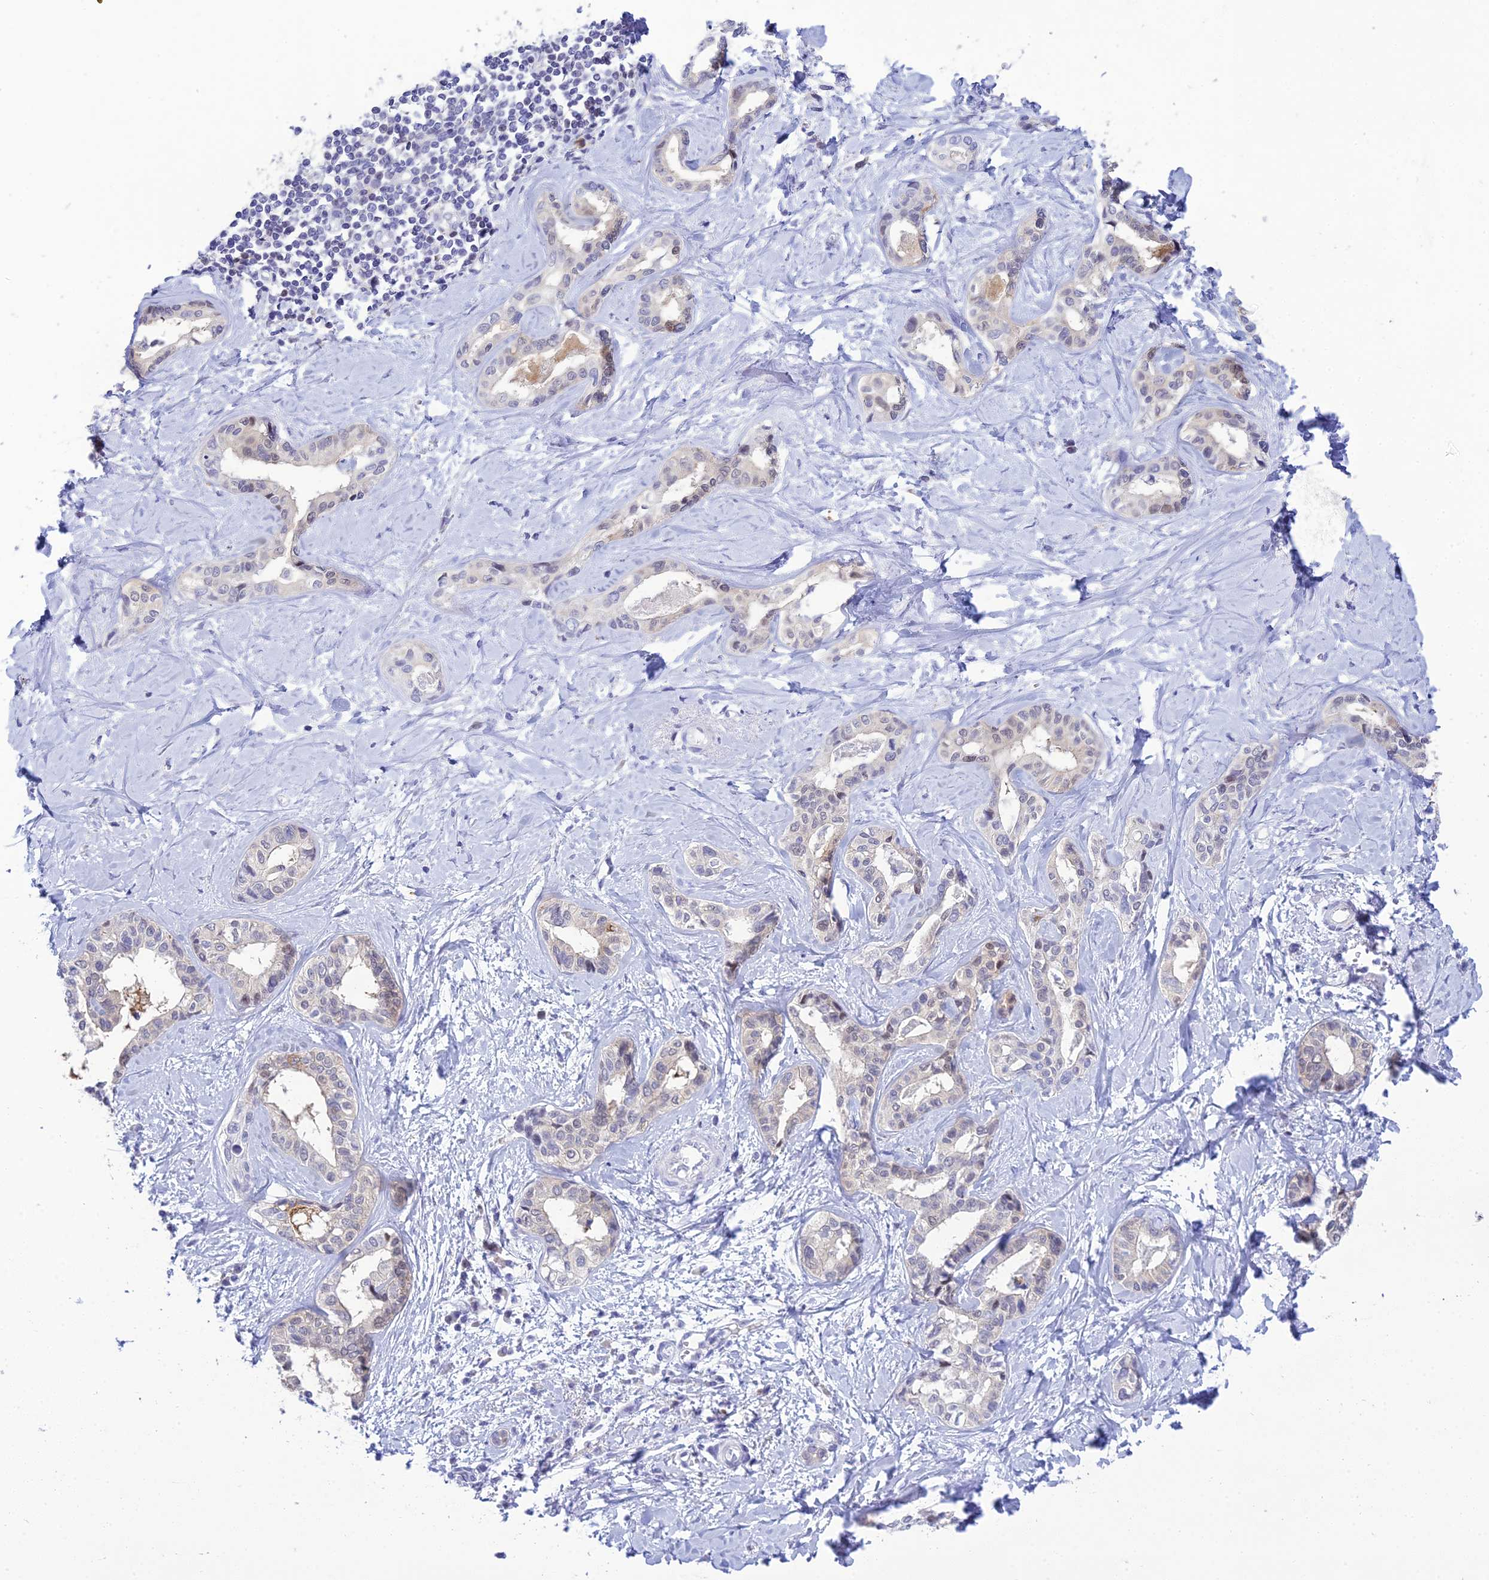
{"staining": {"intensity": "negative", "quantity": "none", "location": "none"}, "tissue": "liver cancer", "cell_type": "Tumor cells", "image_type": "cancer", "snomed": [{"axis": "morphology", "description": "Cholangiocarcinoma"}, {"axis": "topography", "description": "Liver"}], "caption": "Immunohistochemistry (IHC) histopathology image of cholangiocarcinoma (liver) stained for a protein (brown), which exhibits no expression in tumor cells. (DAB (3,3'-diaminobenzidine) IHC, high magnification).", "gene": "ZMIZ1", "patient": {"sex": "female", "age": 77}}